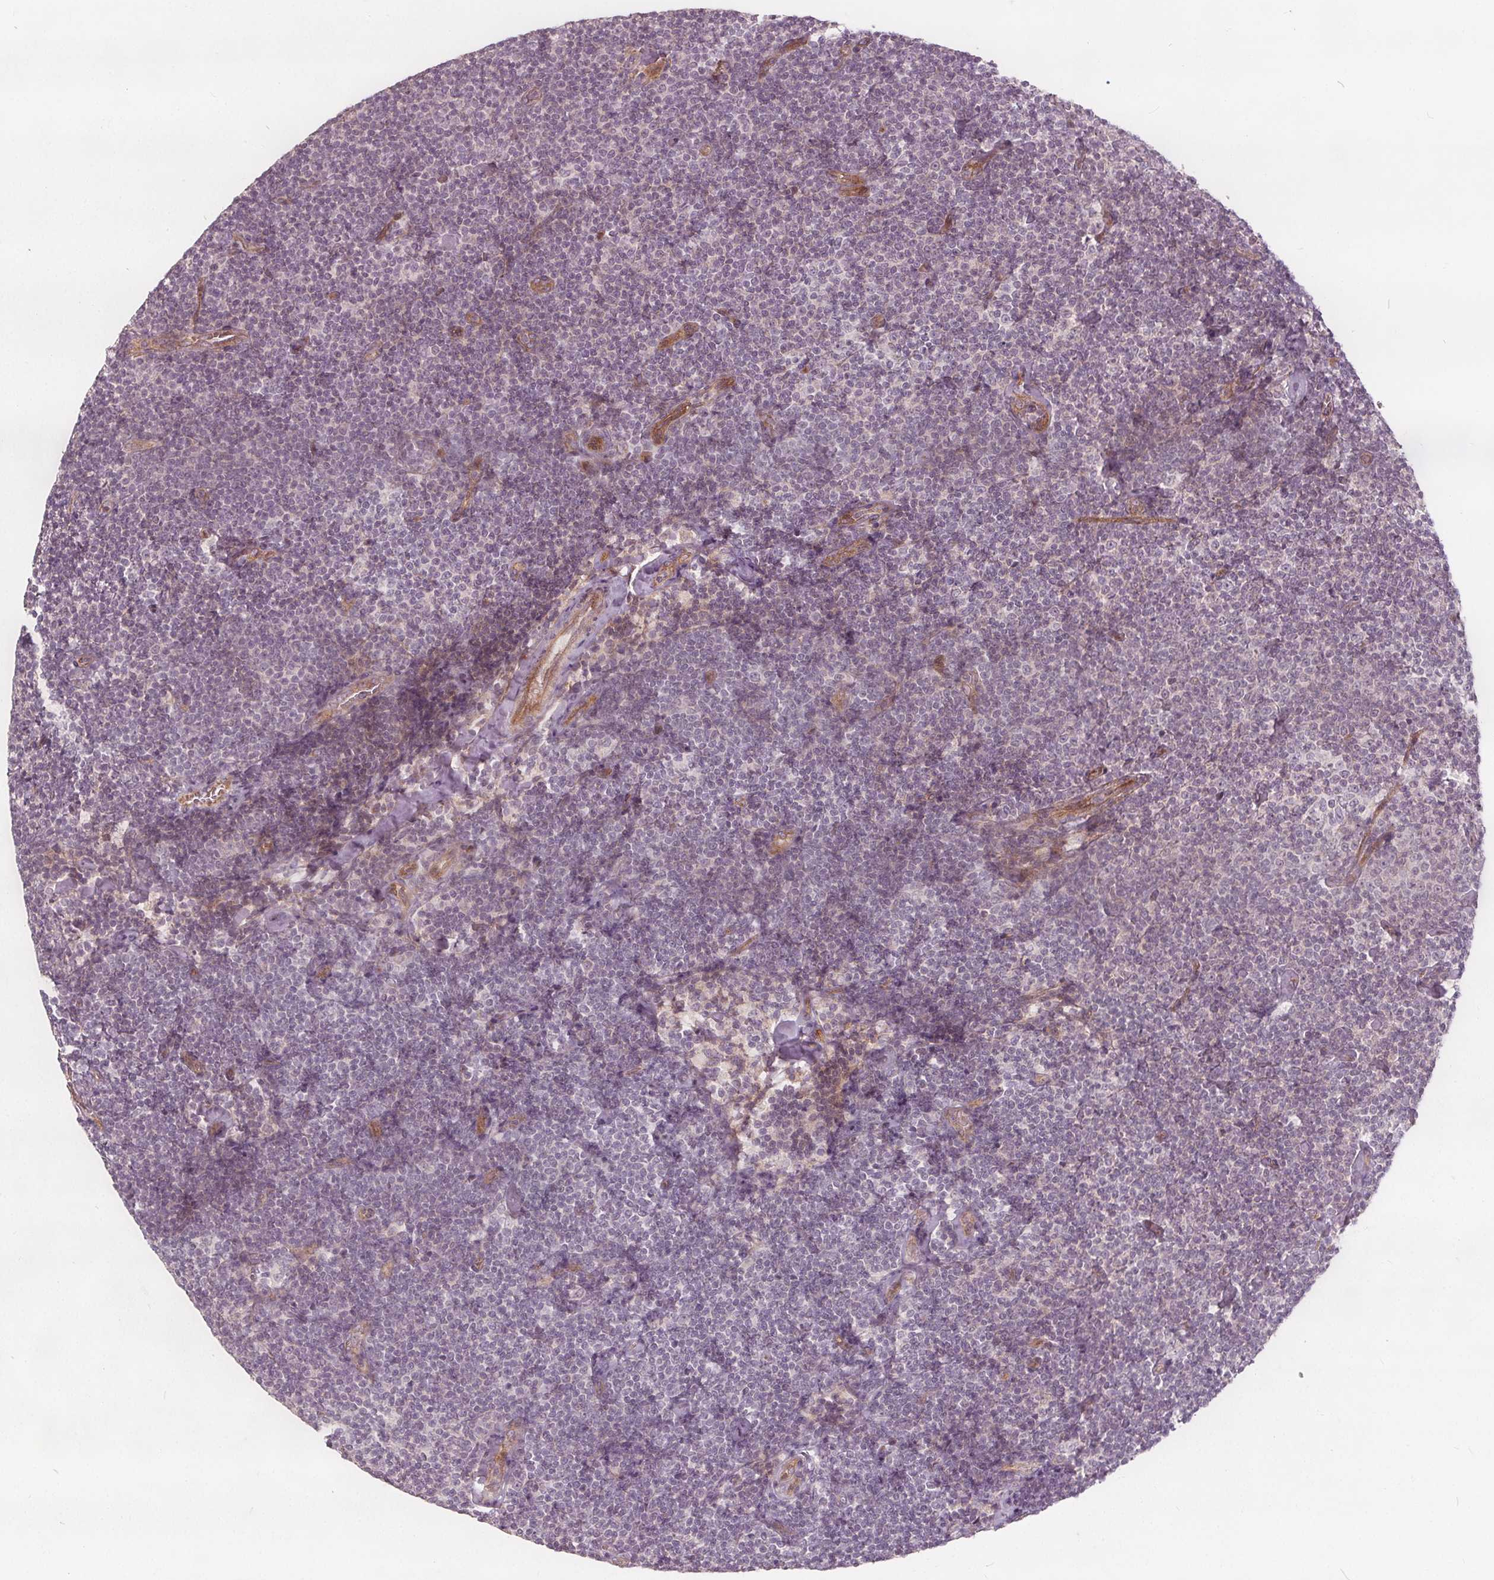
{"staining": {"intensity": "negative", "quantity": "none", "location": "none"}, "tissue": "lymphoma", "cell_type": "Tumor cells", "image_type": "cancer", "snomed": [{"axis": "morphology", "description": "Malignant lymphoma, non-Hodgkin's type, Low grade"}, {"axis": "topography", "description": "Lymph node"}], "caption": "This is a photomicrograph of IHC staining of low-grade malignant lymphoma, non-Hodgkin's type, which shows no expression in tumor cells. (DAB (3,3'-diaminobenzidine) IHC, high magnification).", "gene": "PTPRT", "patient": {"sex": "male", "age": 81}}